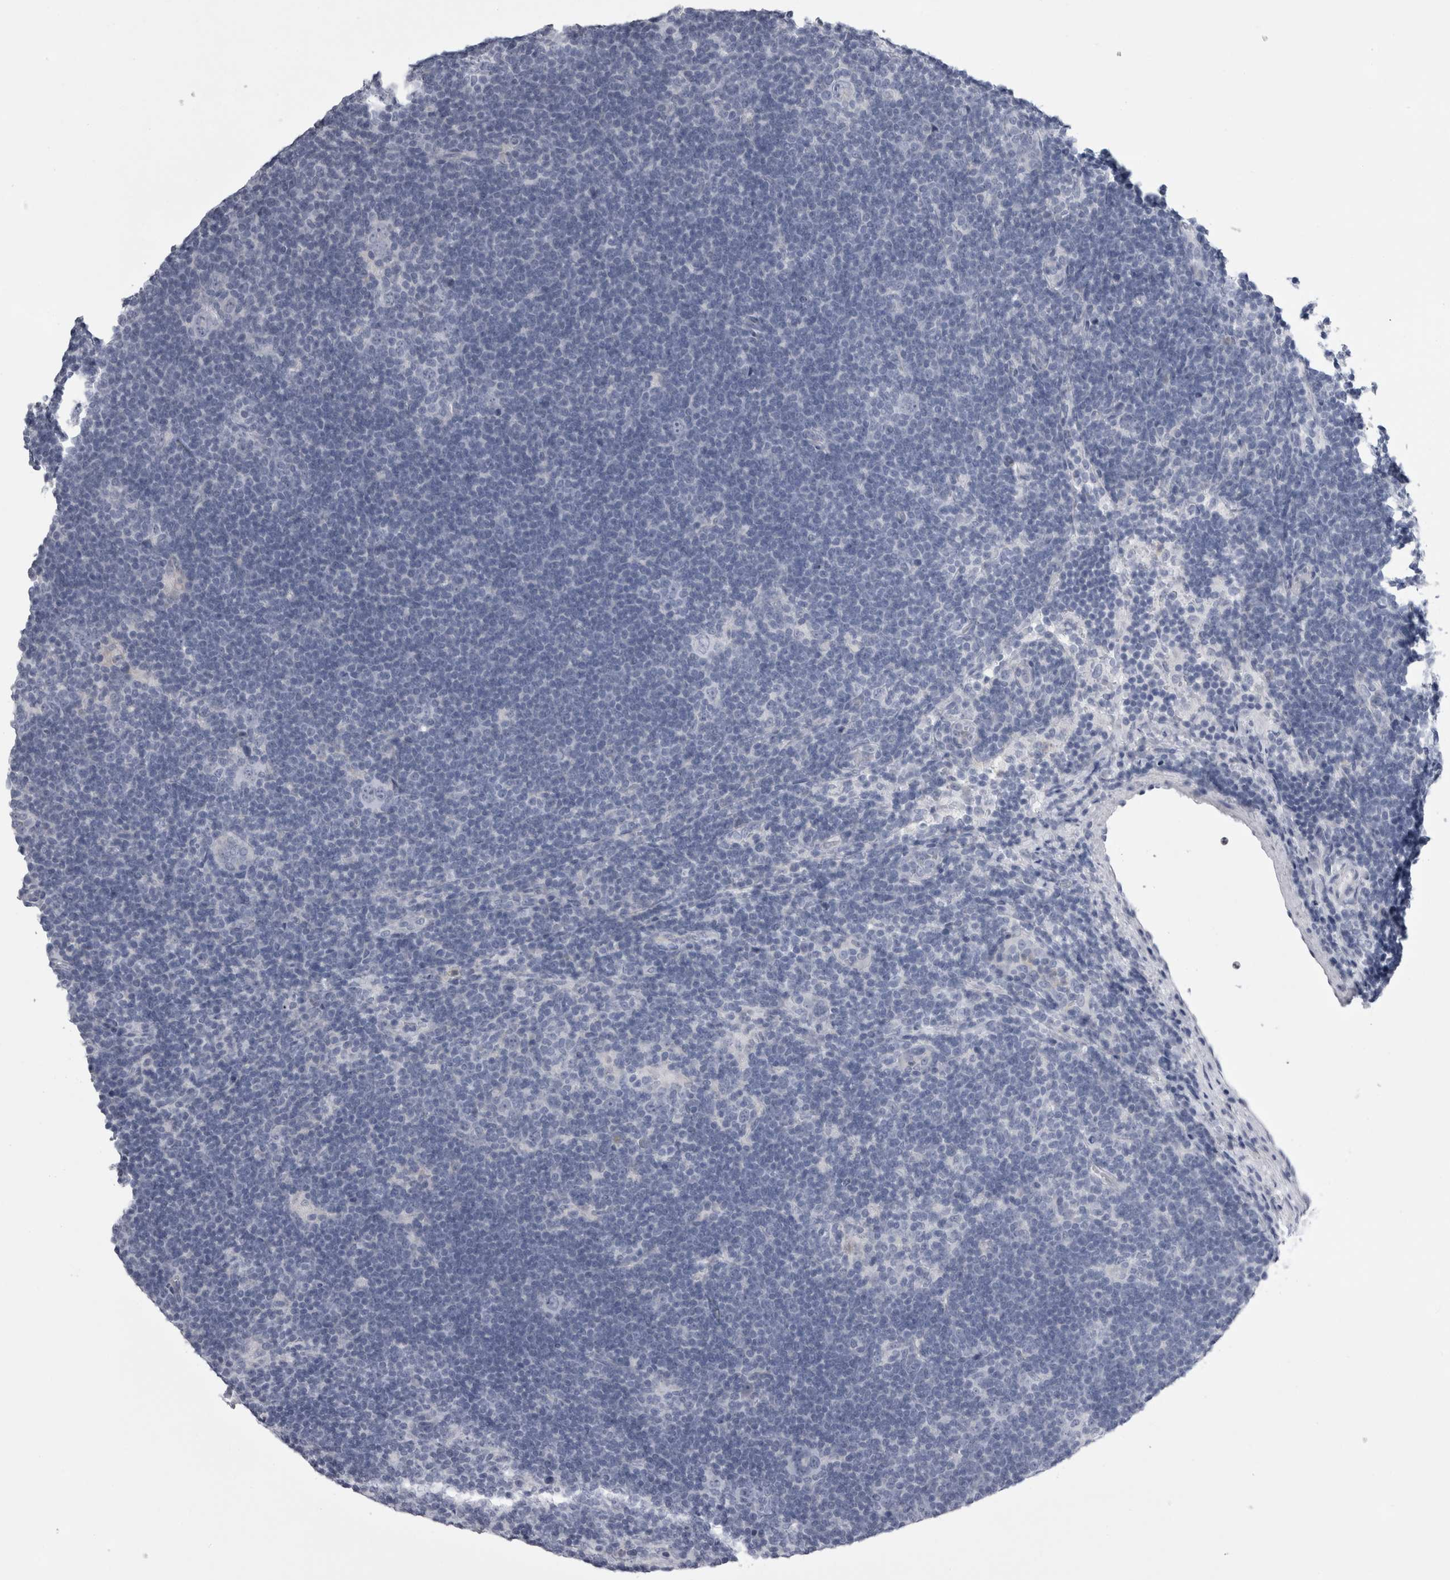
{"staining": {"intensity": "negative", "quantity": "none", "location": "none"}, "tissue": "lymphoma", "cell_type": "Tumor cells", "image_type": "cancer", "snomed": [{"axis": "morphology", "description": "Hodgkin's disease, NOS"}, {"axis": "topography", "description": "Lymph node"}], "caption": "Protein analysis of Hodgkin's disease reveals no significant expression in tumor cells. (DAB immunohistochemistry visualized using brightfield microscopy, high magnification).", "gene": "ALDH8A1", "patient": {"sex": "female", "age": 57}}